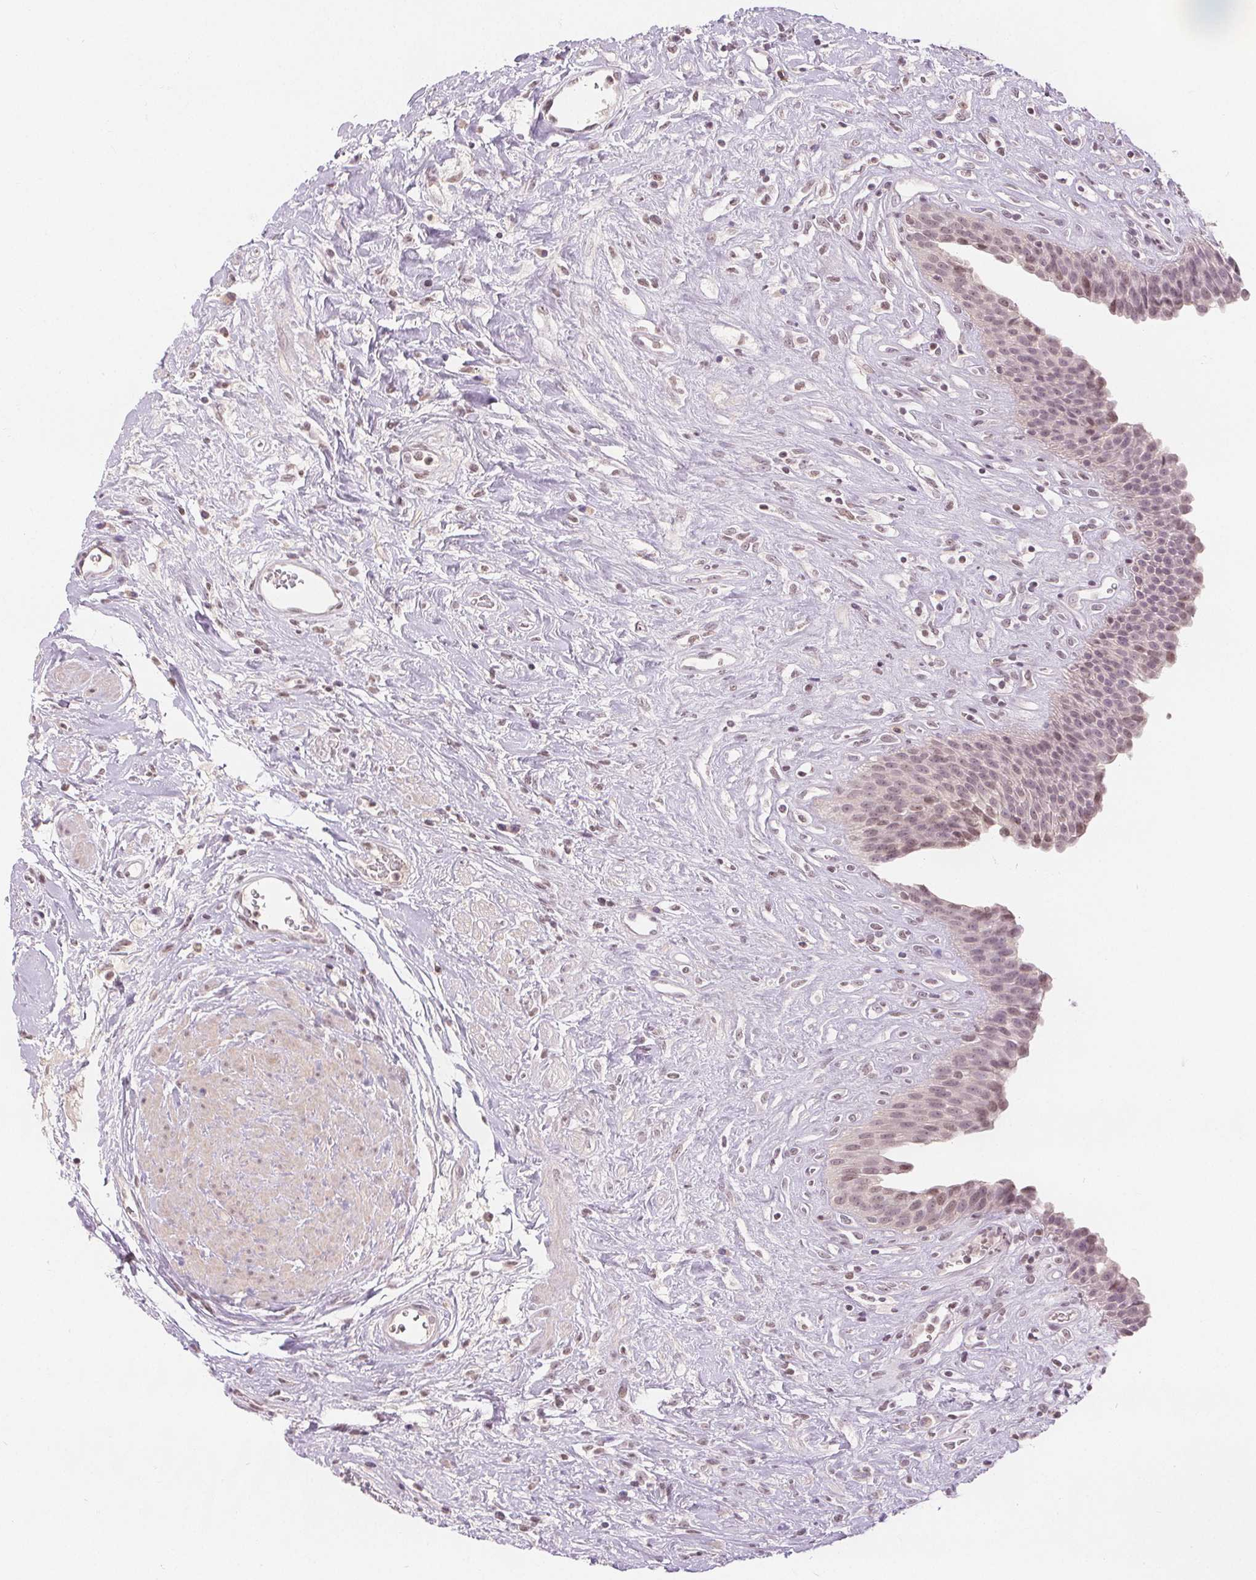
{"staining": {"intensity": "moderate", "quantity": ">75%", "location": "nuclear"}, "tissue": "urinary bladder", "cell_type": "Urothelial cells", "image_type": "normal", "snomed": [{"axis": "morphology", "description": "Normal tissue, NOS"}, {"axis": "topography", "description": "Urinary bladder"}], "caption": "Moderate nuclear expression is identified in about >75% of urothelial cells in normal urinary bladder. (DAB IHC, brown staining for protein, blue staining for nuclei).", "gene": "DEK", "patient": {"sex": "female", "age": 56}}